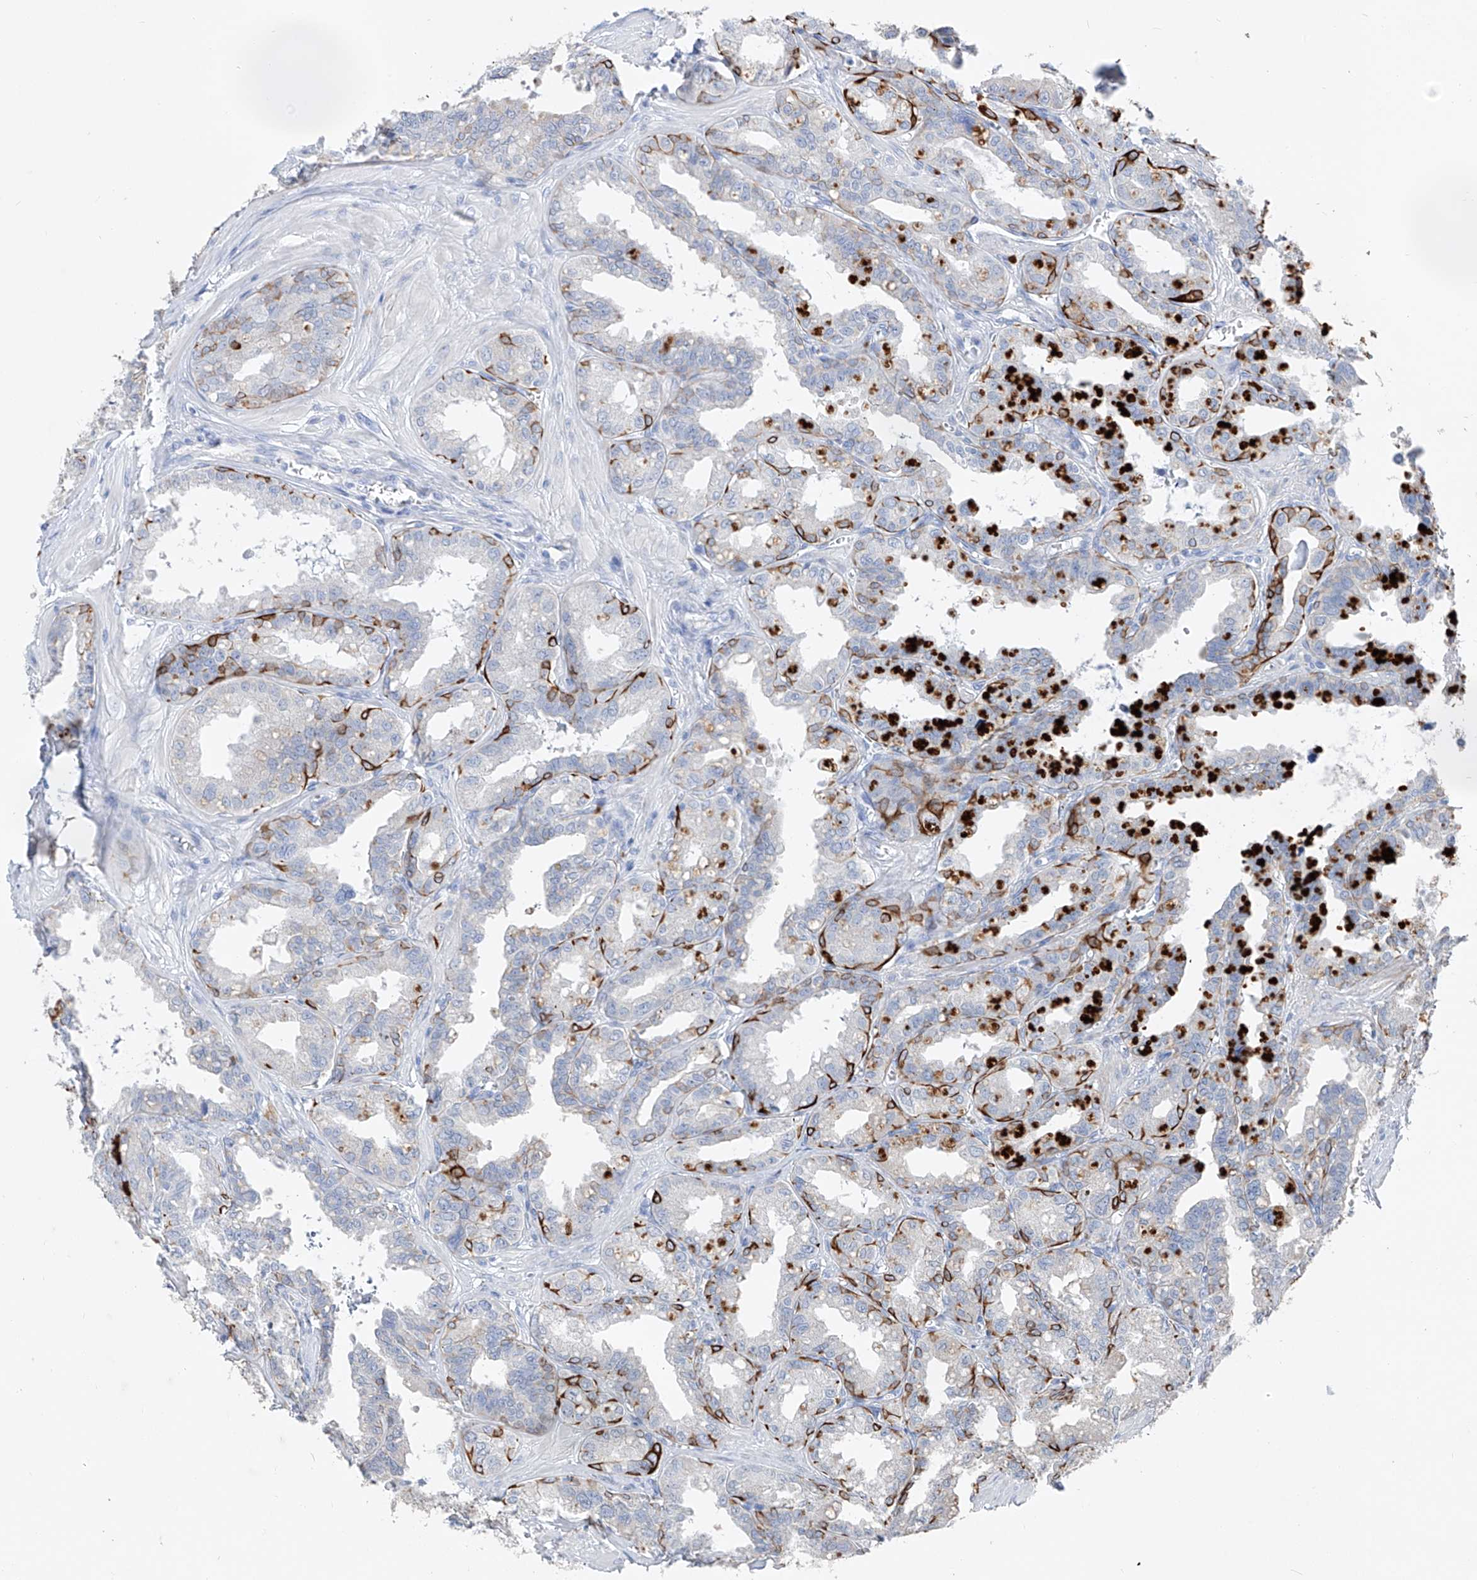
{"staining": {"intensity": "strong", "quantity": "<25%", "location": "cytoplasmic/membranous"}, "tissue": "seminal vesicle", "cell_type": "Glandular cells", "image_type": "normal", "snomed": [{"axis": "morphology", "description": "Normal tissue, NOS"}, {"axis": "topography", "description": "Prostate"}, {"axis": "topography", "description": "Seminal veicle"}], "caption": "DAB immunohistochemical staining of unremarkable seminal vesicle displays strong cytoplasmic/membranous protein staining in approximately <25% of glandular cells.", "gene": "FRS3", "patient": {"sex": "male", "age": 51}}